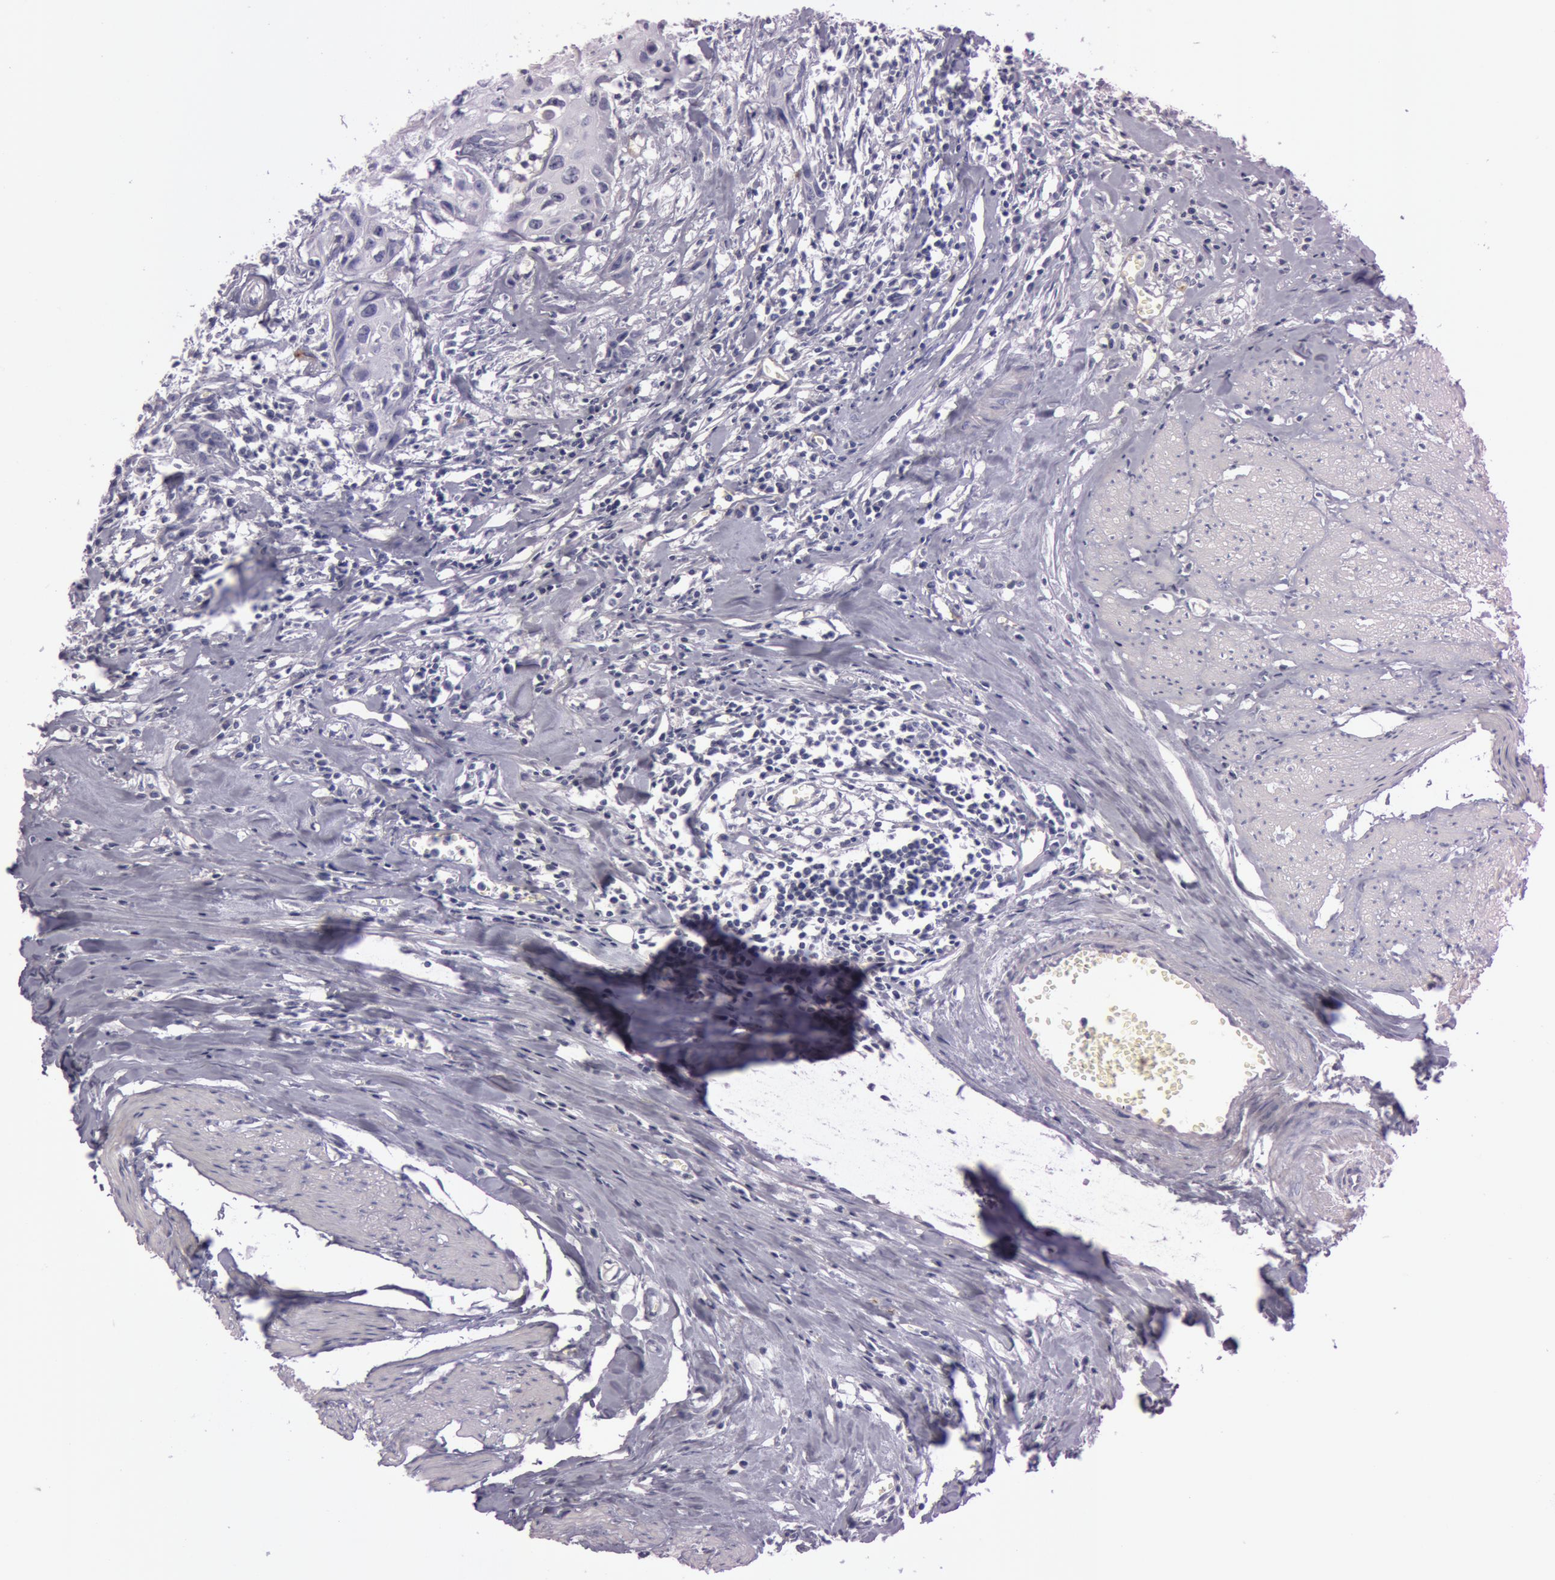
{"staining": {"intensity": "negative", "quantity": "none", "location": "none"}, "tissue": "urothelial cancer", "cell_type": "Tumor cells", "image_type": "cancer", "snomed": [{"axis": "morphology", "description": "Urothelial carcinoma, High grade"}, {"axis": "topography", "description": "Urinary bladder"}], "caption": "Human urothelial cancer stained for a protein using immunohistochemistry reveals no staining in tumor cells.", "gene": "FOLH1", "patient": {"sex": "male", "age": 54}}